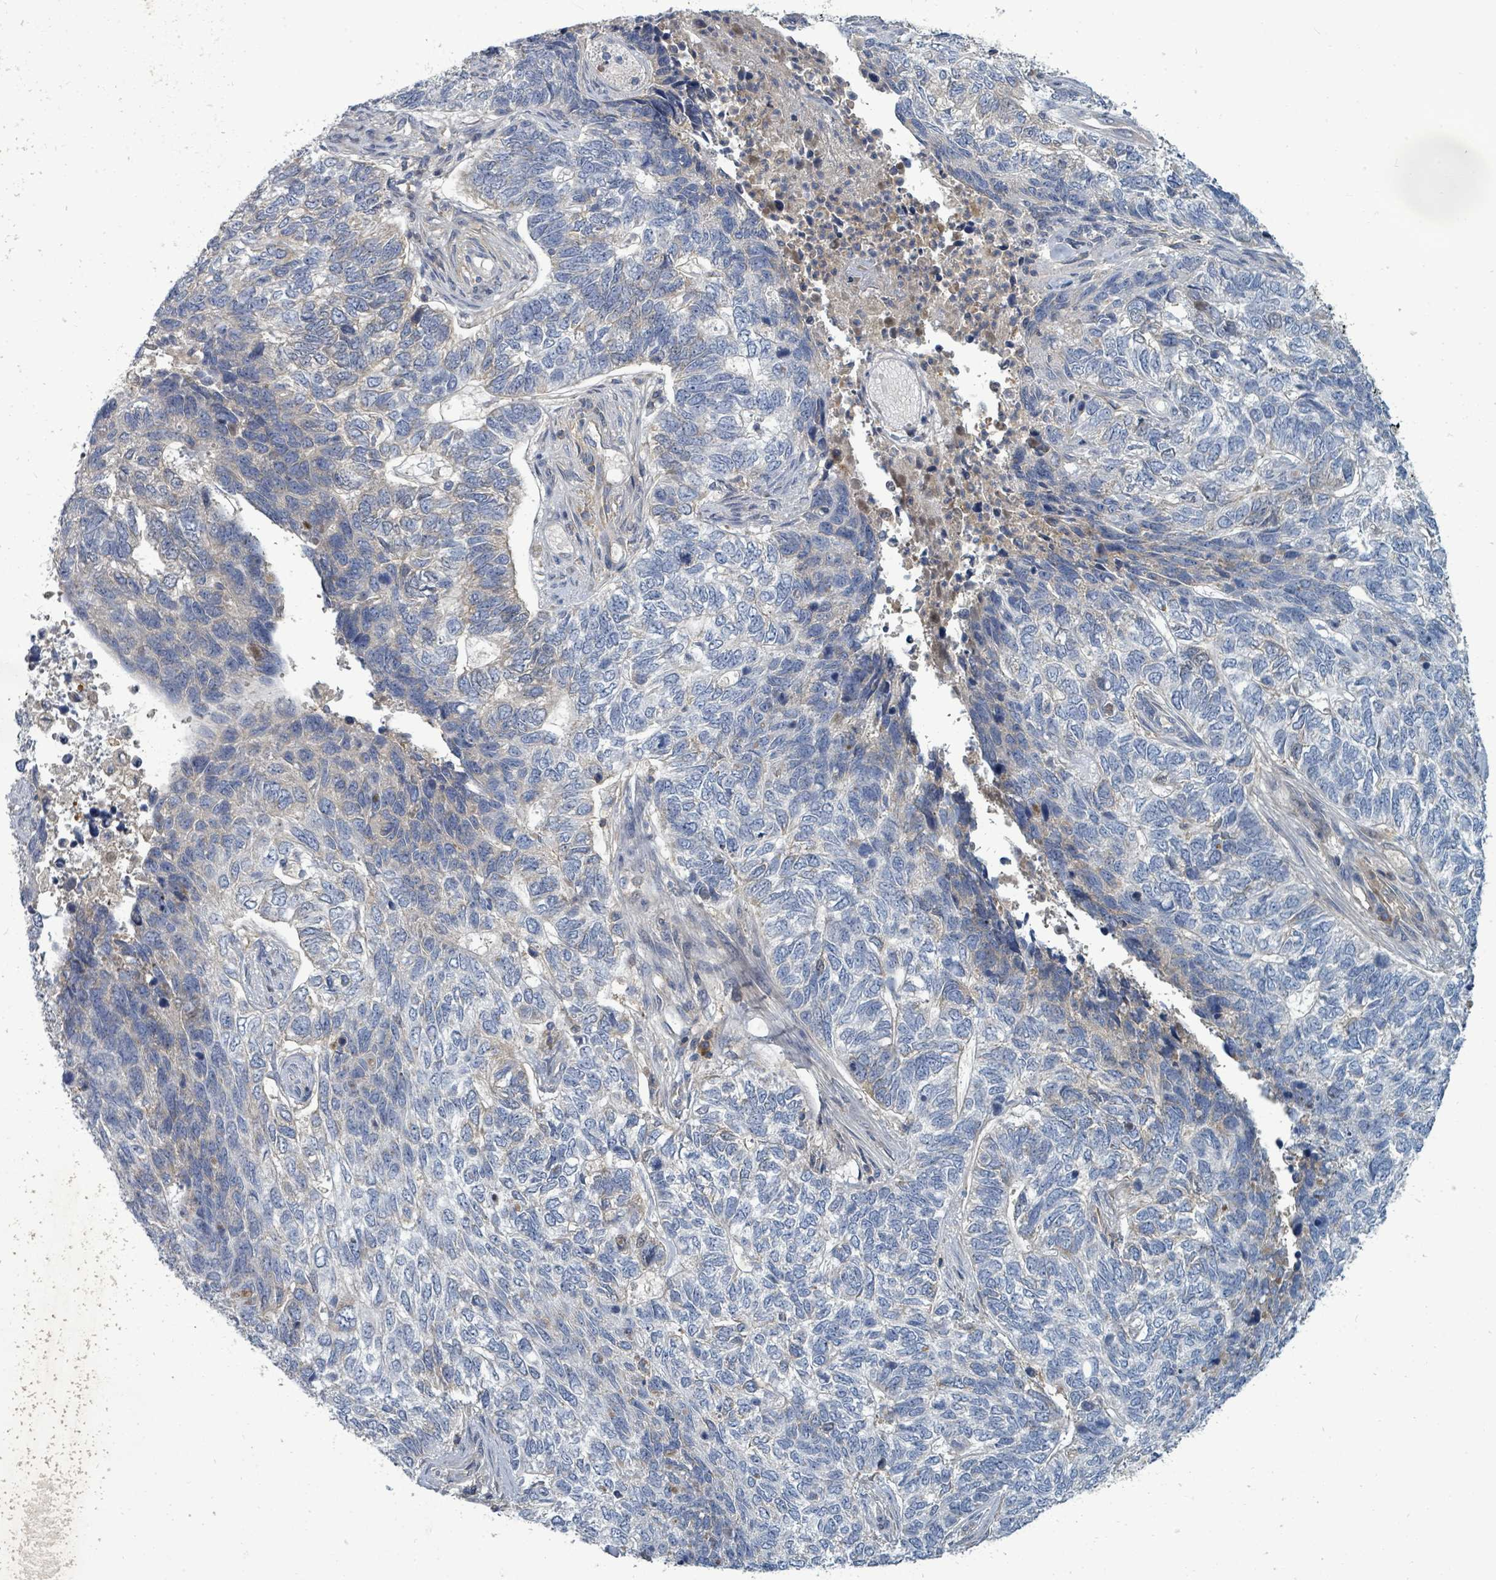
{"staining": {"intensity": "negative", "quantity": "none", "location": "none"}, "tissue": "skin cancer", "cell_type": "Tumor cells", "image_type": "cancer", "snomed": [{"axis": "morphology", "description": "Basal cell carcinoma"}, {"axis": "topography", "description": "Skin"}], "caption": "Tumor cells show no significant expression in basal cell carcinoma (skin).", "gene": "SLC25A23", "patient": {"sex": "female", "age": 65}}